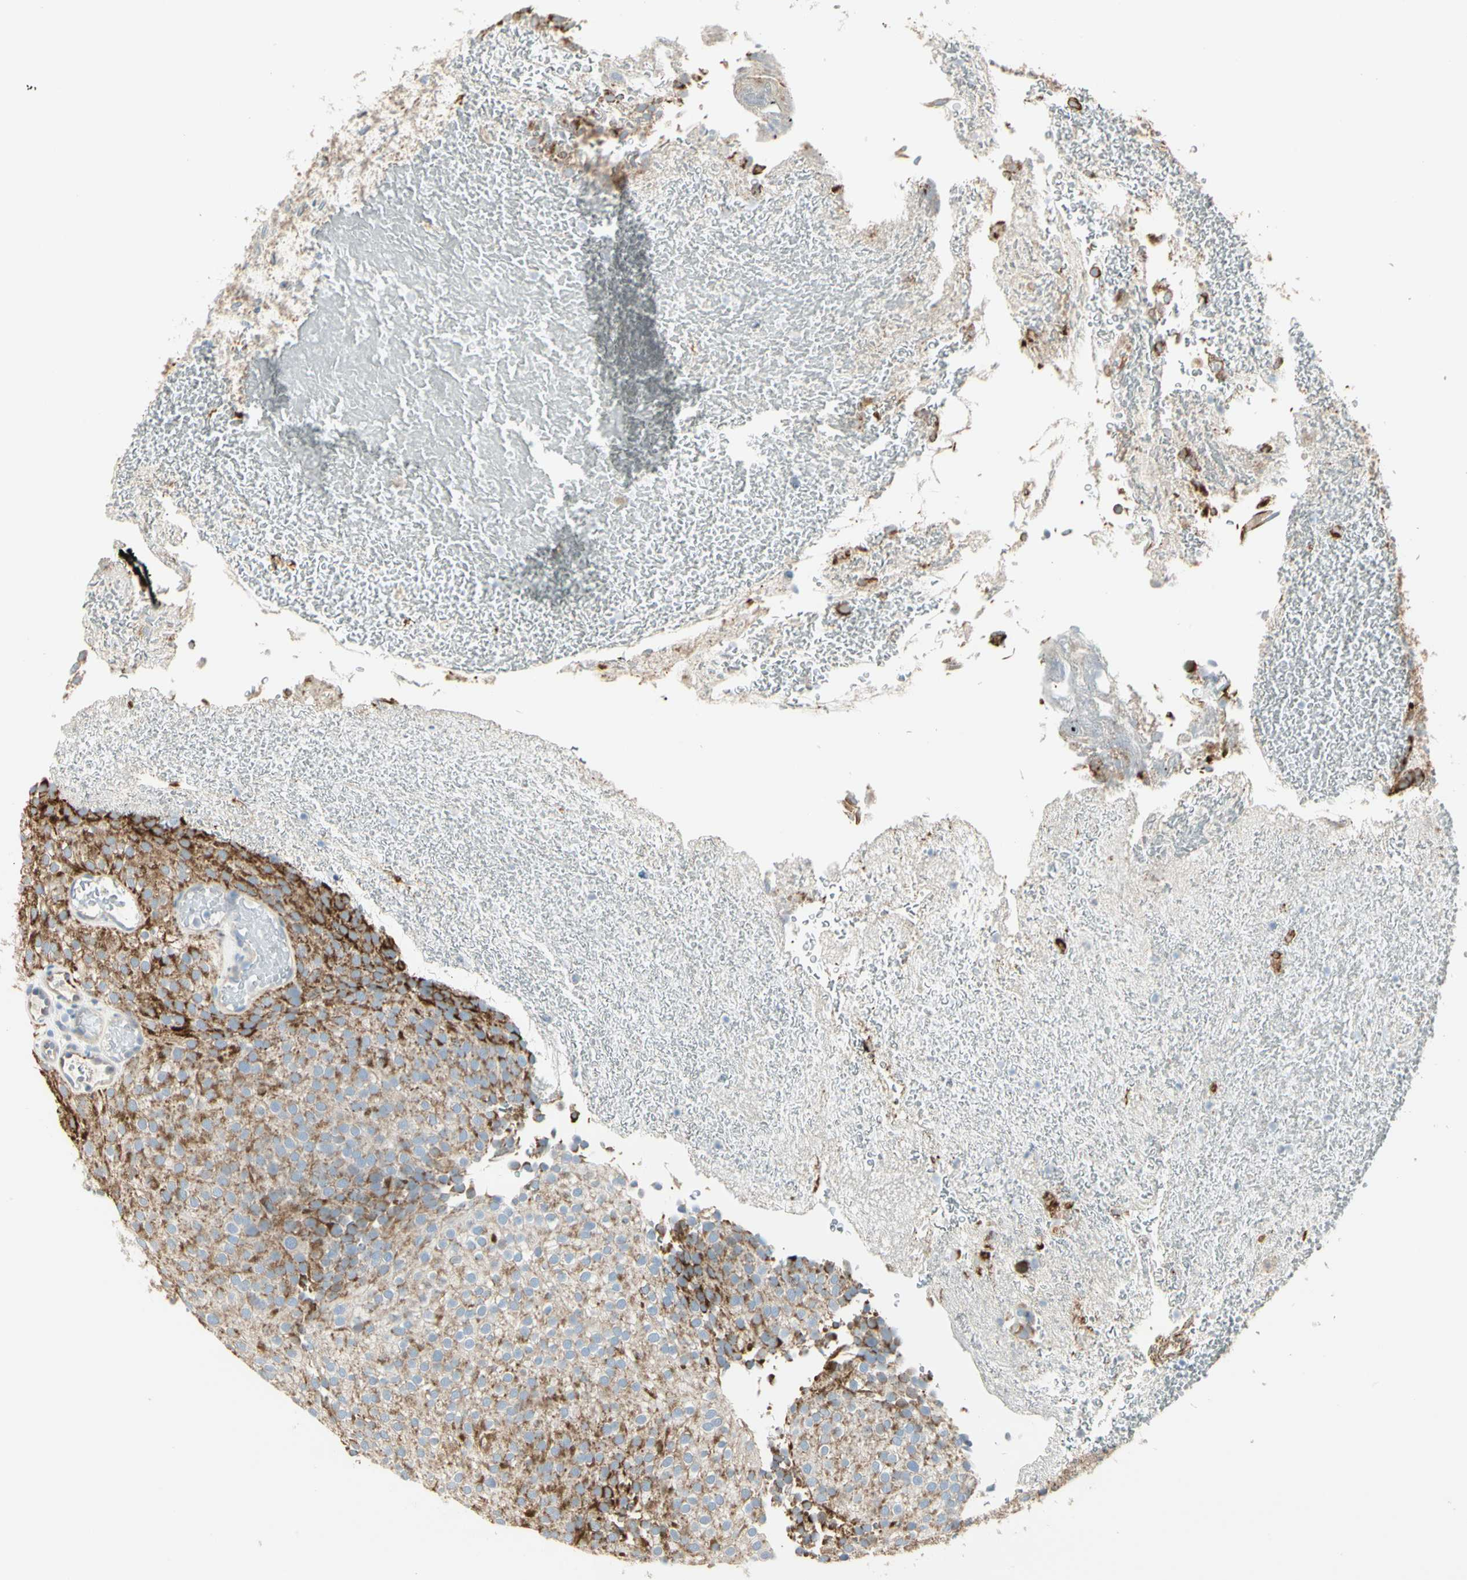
{"staining": {"intensity": "strong", "quantity": ">75%", "location": "cytoplasmic/membranous"}, "tissue": "urothelial cancer", "cell_type": "Tumor cells", "image_type": "cancer", "snomed": [{"axis": "morphology", "description": "Urothelial carcinoma, Low grade"}, {"axis": "topography", "description": "Urinary bladder"}], "caption": "Immunohistochemistry (IHC) (DAB) staining of human urothelial carcinoma (low-grade) reveals strong cytoplasmic/membranous protein staining in about >75% of tumor cells.", "gene": "SLC6A15", "patient": {"sex": "male", "age": 78}}